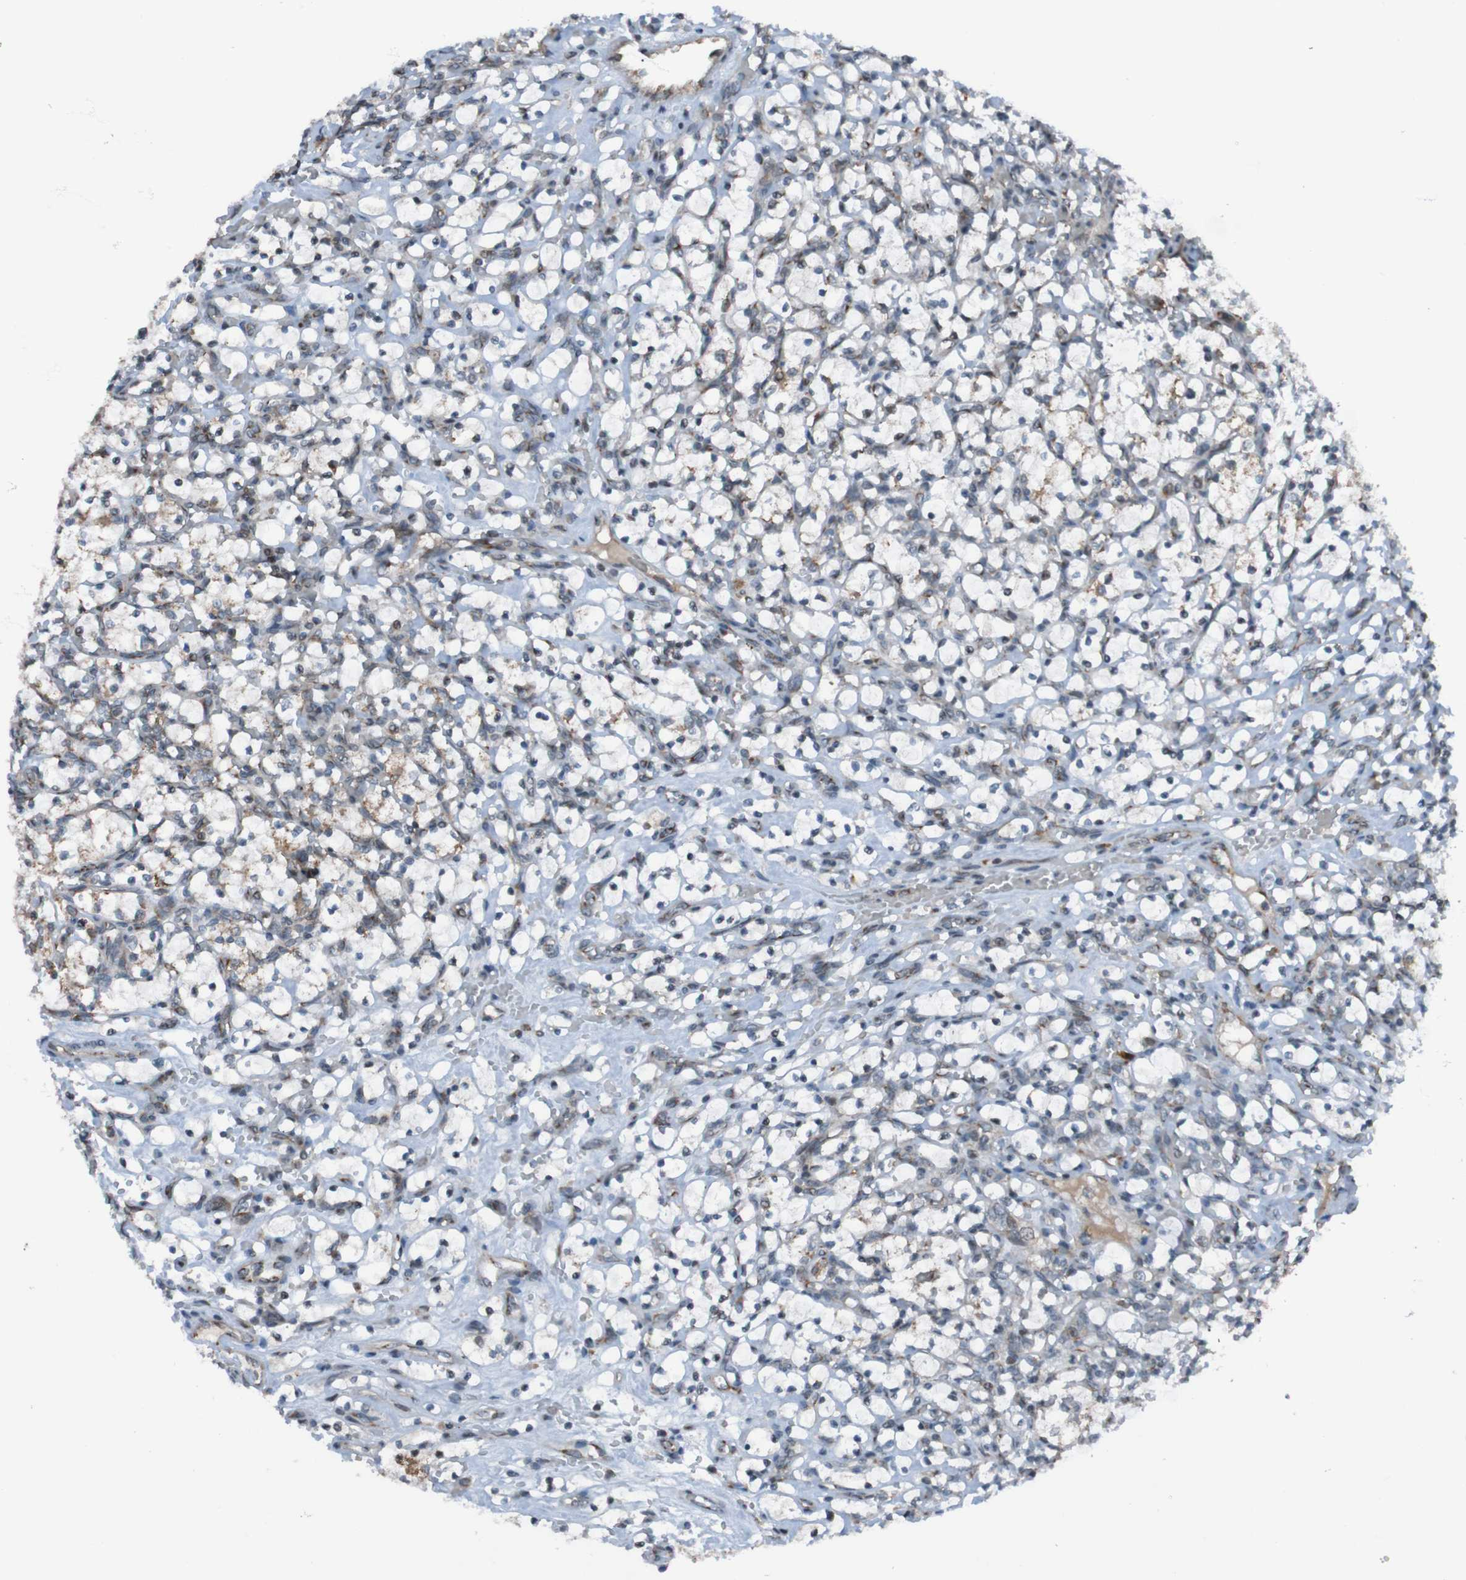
{"staining": {"intensity": "weak", "quantity": "<25%", "location": "cytoplasmic/membranous"}, "tissue": "renal cancer", "cell_type": "Tumor cells", "image_type": "cancer", "snomed": [{"axis": "morphology", "description": "Adenocarcinoma, NOS"}, {"axis": "topography", "description": "Kidney"}], "caption": "This photomicrograph is of renal cancer (adenocarcinoma) stained with immunohistochemistry to label a protein in brown with the nuclei are counter-stained blue. There is no expression in tumor cells.", "gene": "UNG", "patient": {"sex": "female", "age": 69}}